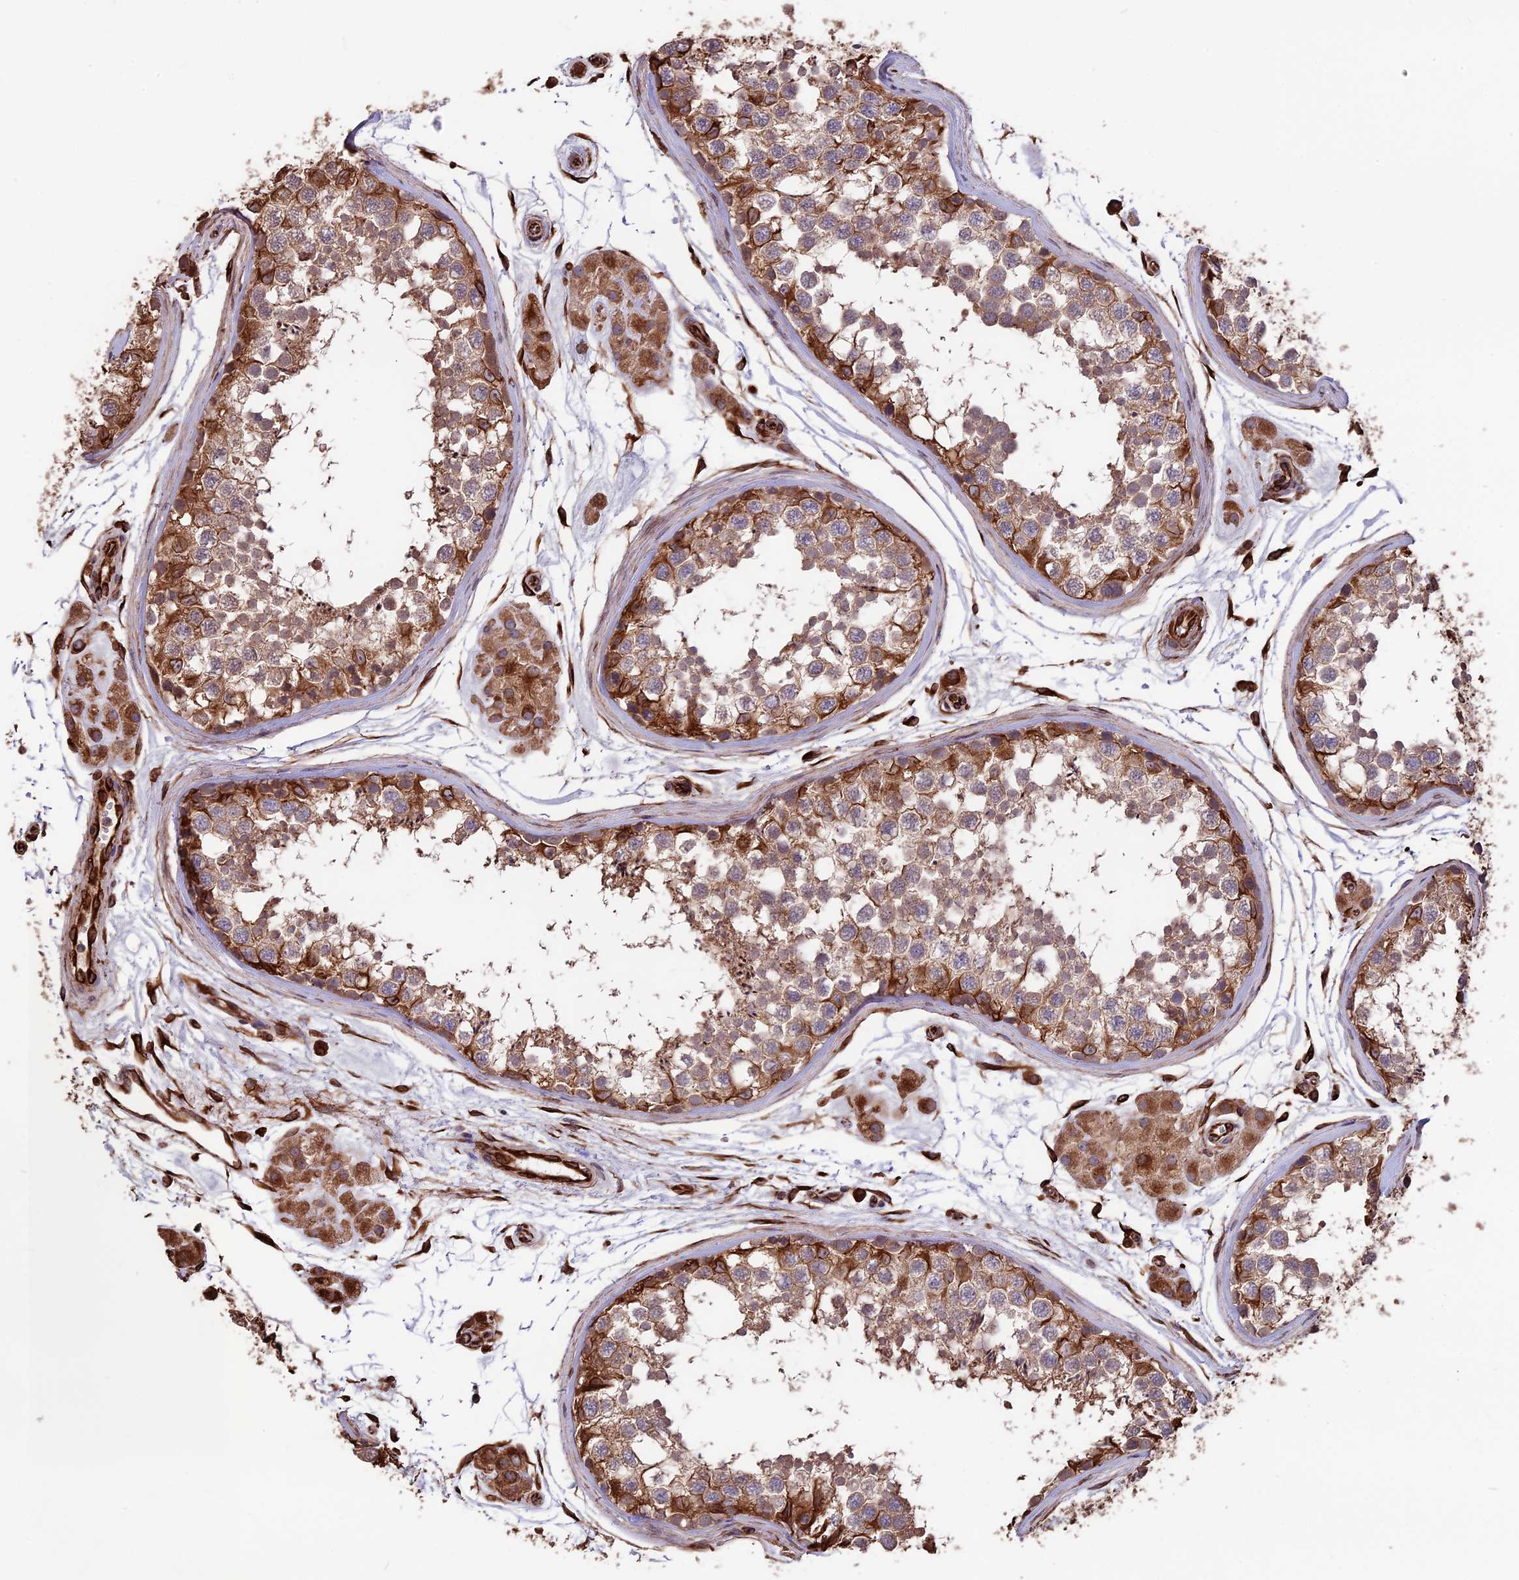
{"staining": {"intensity": "strong", "quantity": "25%-75%", "location": "cytoplasmic/membranous"}, "tissue": "testis", "cell_type": "Cells in seminiferous ducts", "image_type": "normal", "snomed": [{"axis": "morphology", "description": "Normal tissue, NOS"}, {"axis": "topography", "description": "Testis"}], "caption": "Strong cytoplasmic/membranous protein positivity is identified in approximately 25%-75% of cells in seminiferous ducts in testis. The staining was performed using DAB to visualize the protein expression in brown, while the nuclei were stained in blue with hematoxylin (Magnification: 20x).", "gene": "SEH1L", "patient": {"sex": "male", "age": 56}}